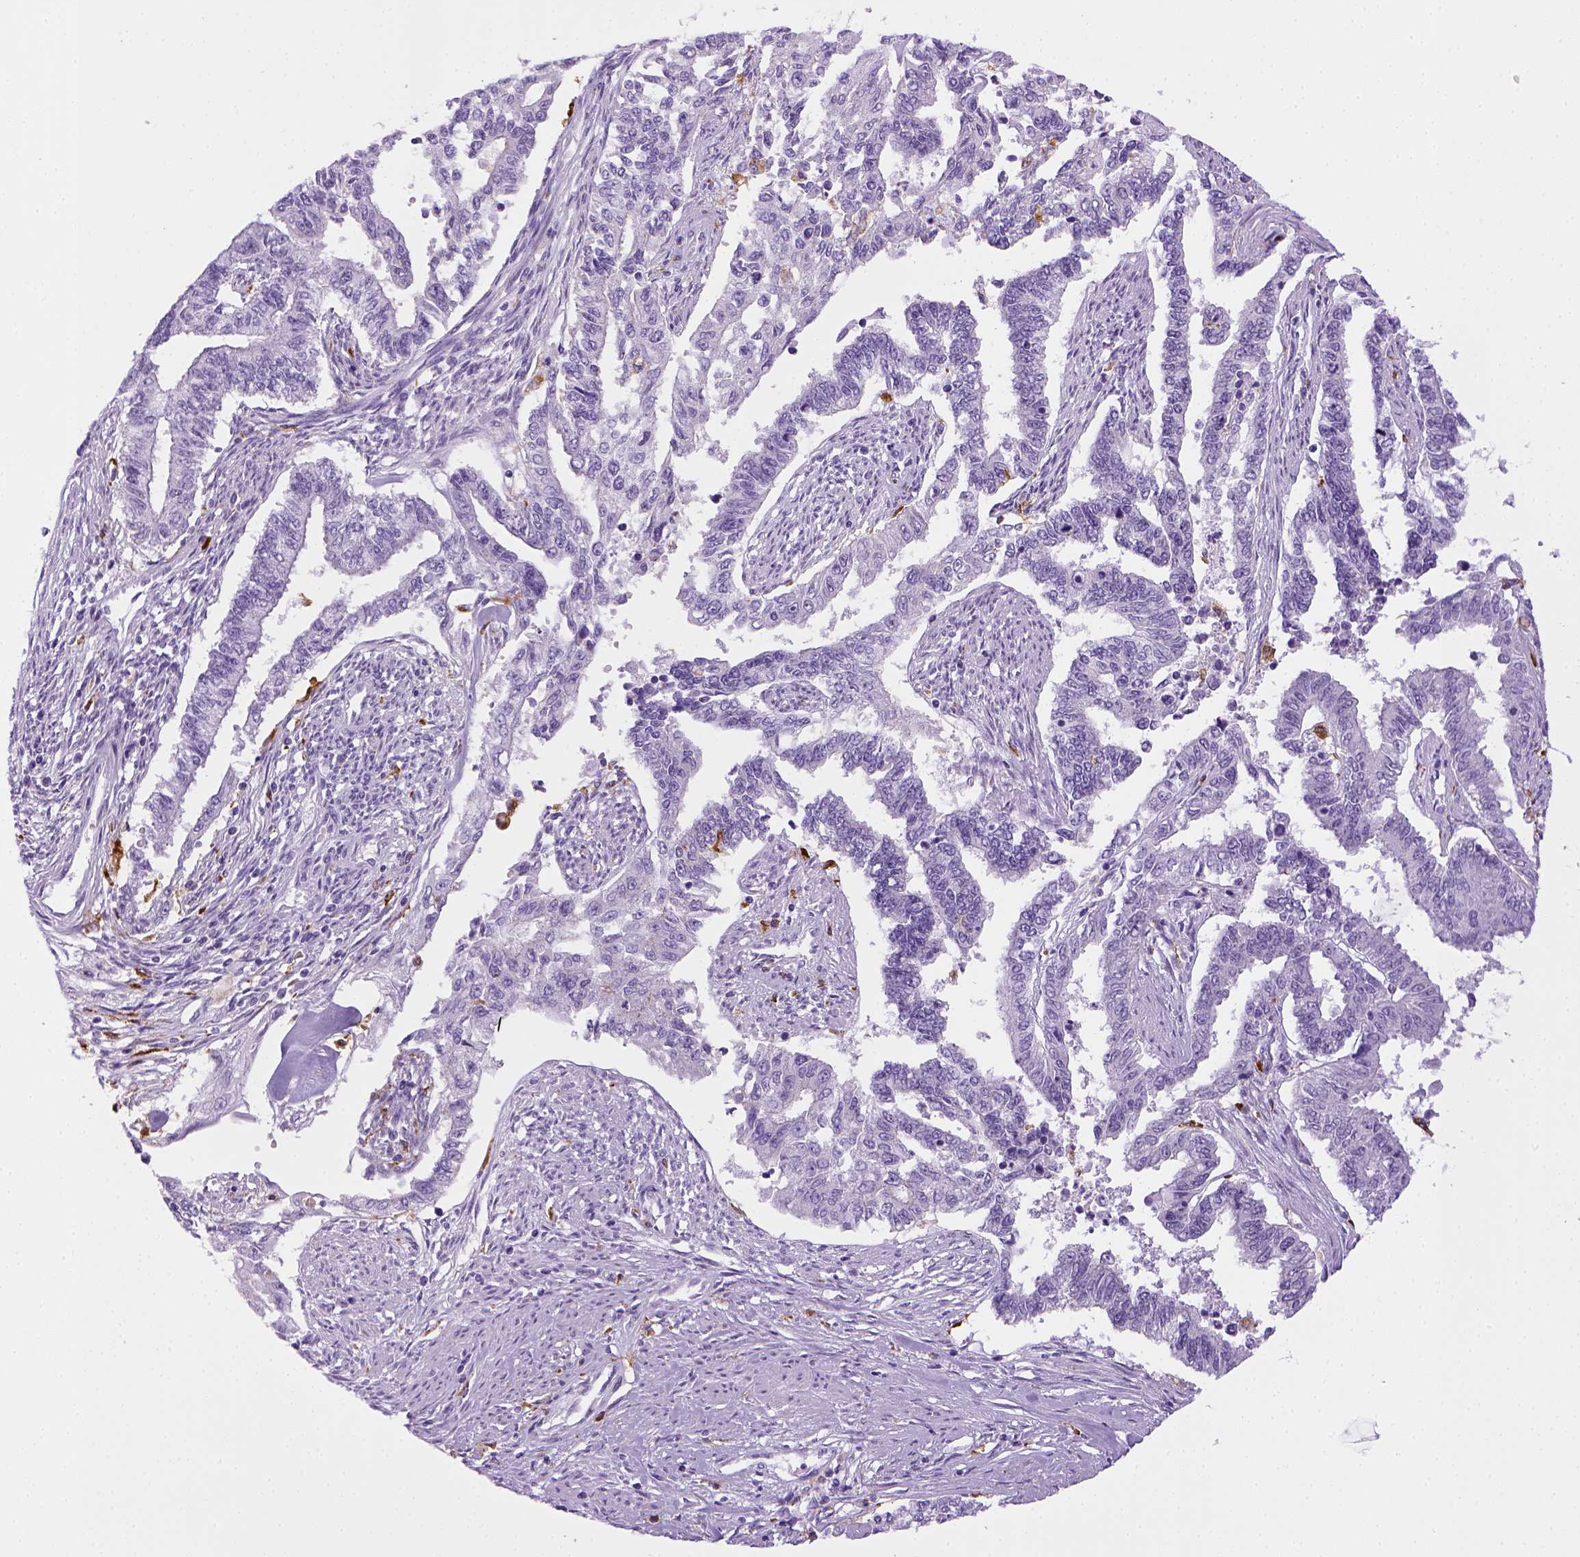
{"staining": {"intensity": "negative", "quantity": "none", "location": "none"}, "tissue": "endometrial cancer", "cell_type": "Tumor cells", "image_type": "cancer", "snomed": [{"axis": "morphology", "description": "Adenocarcinoma, NOS"}, {"axis": "topography", "description": "Uterus"}], "caption": "Immunohistochemistry micrograph of neoplastic tissue: human endometrial cancer (adenocarcinoma) stained with DAB (3,3'-diaminobenzidine) displays no significant protein staining in tumor cells.", "gene": "CD68", "patient": {"sex": "female", "age": 59}}